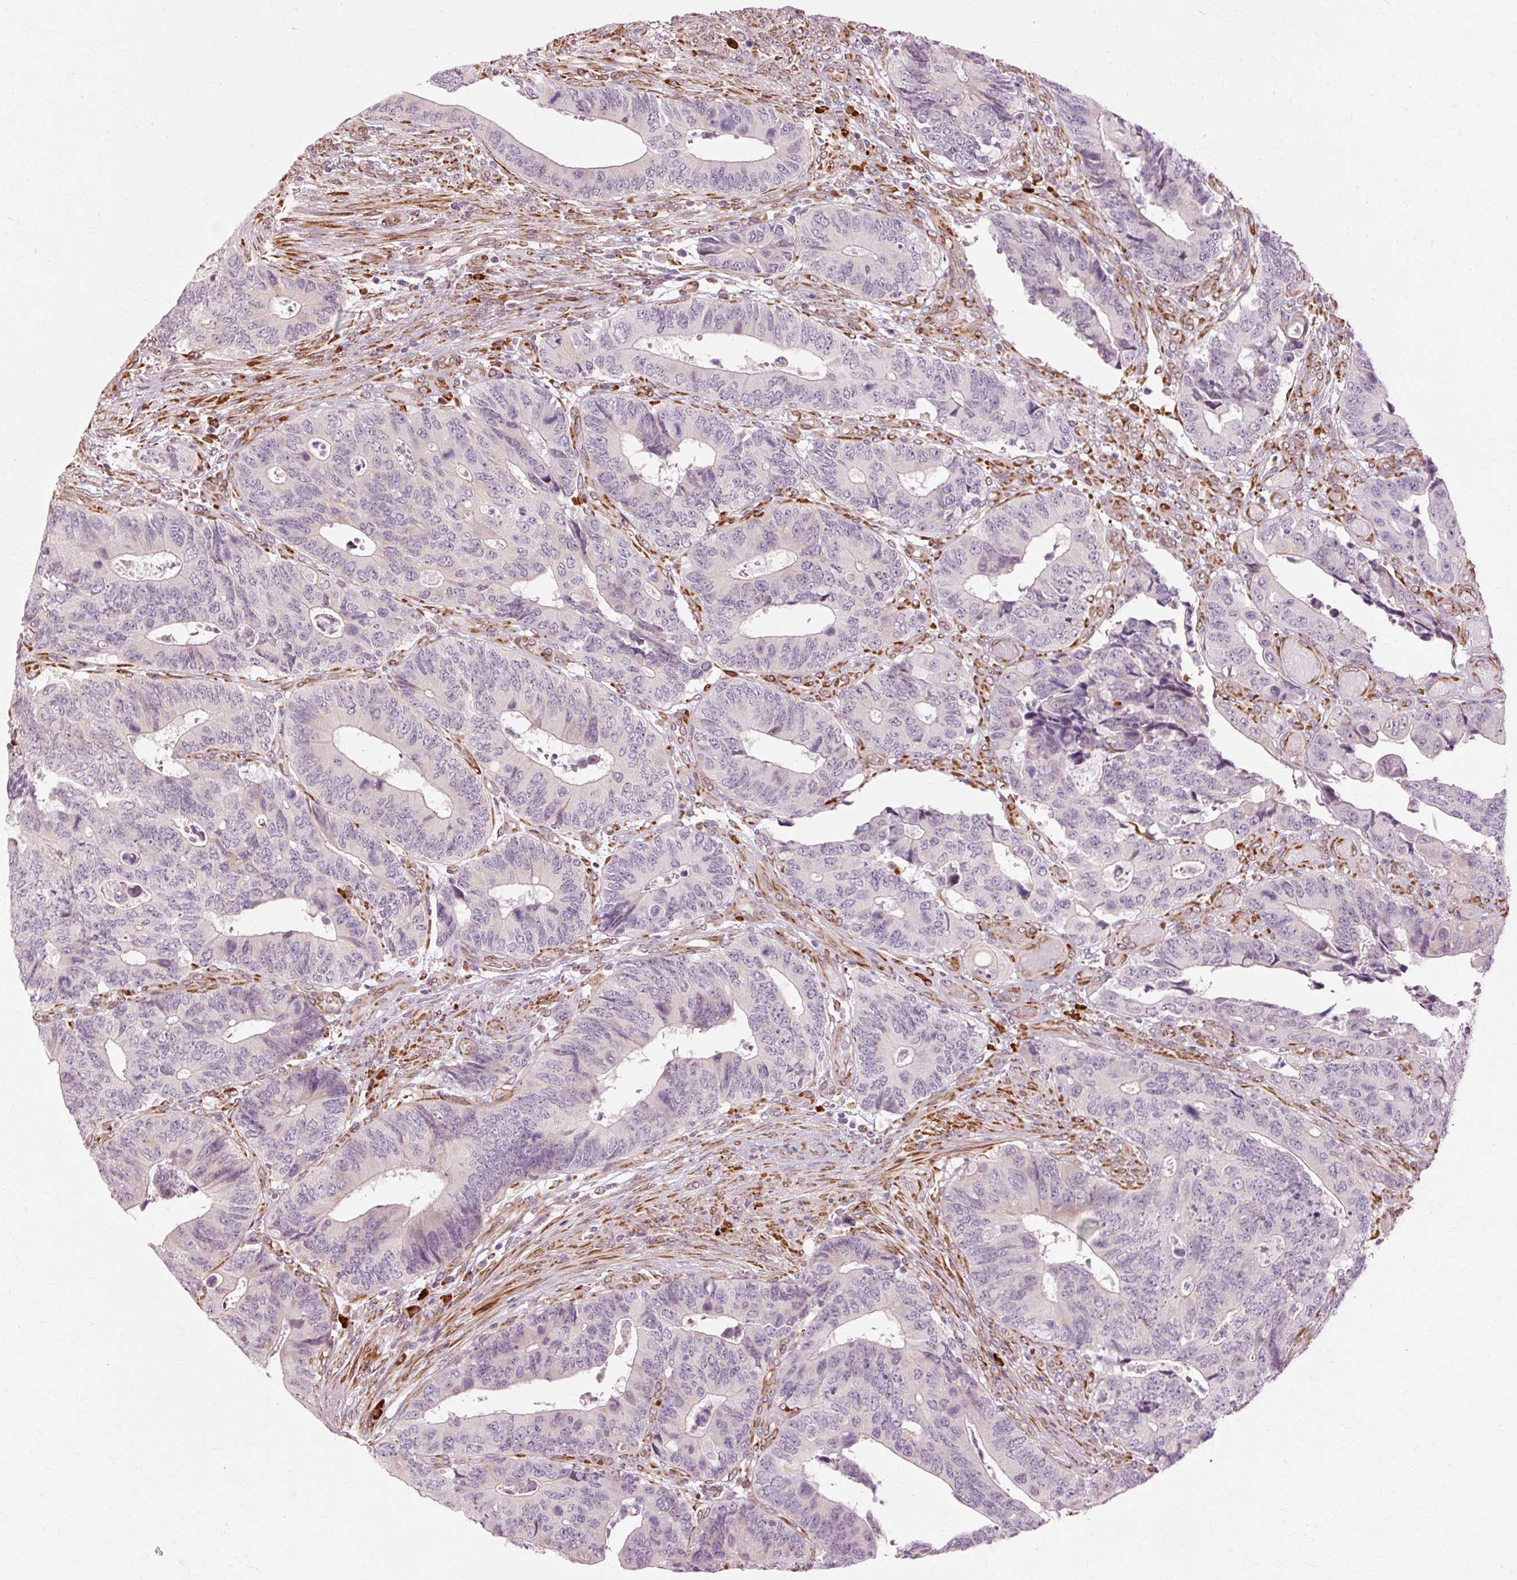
{"staining": {"intensity": "negative", "quantity": "none", "location": "none"}, "tissue": "colorectal cancer", "cell_type": "Tumor cells", "image_type": "cancer", "snomed": [{"axis": "morphology", "description": "Adenocarcinoma, NOS"}, {"axis": "topography", "description": "Colon"}], "caption": "This is an immunohistochemistry (IHC) photomicrograph of human adenocarcinoma (colorectal). There is no staining in tumor cells.", "gene": "RGPD5", "patient": {"sex": "male", "age": 87}}